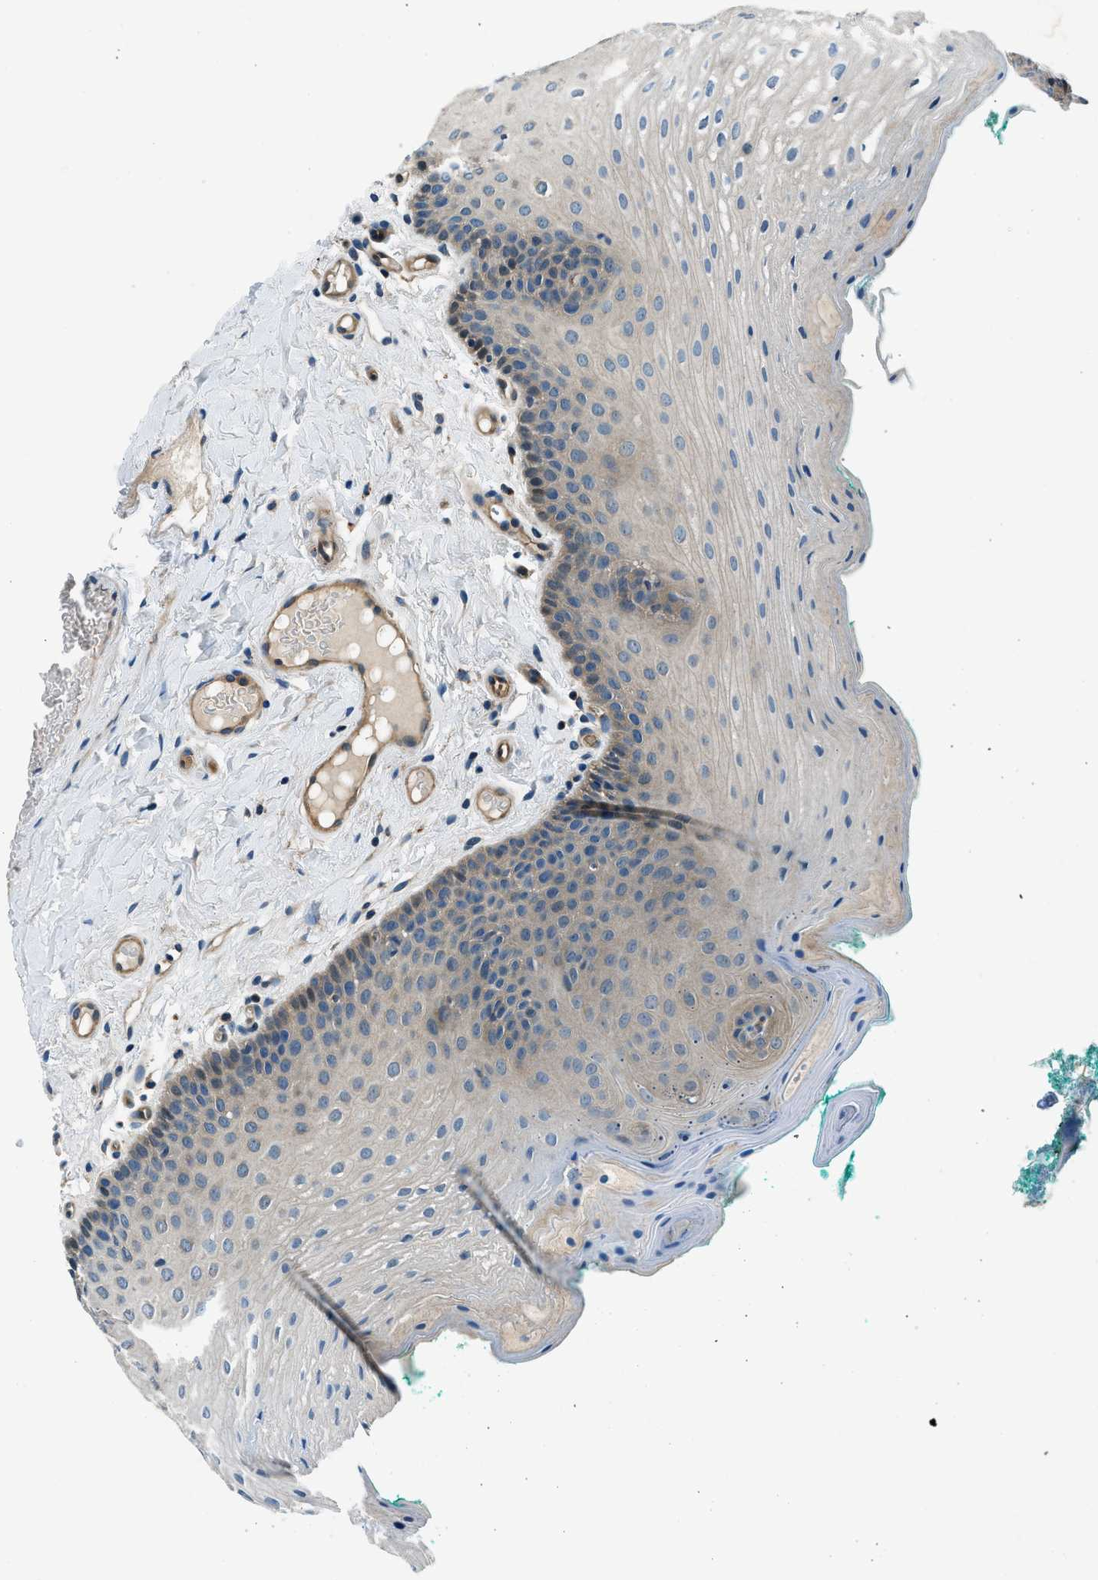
{"staining": {"intensity": "weak", "quantity": ">75%", "location": "cytoplasmic/membranous"}, "tissue": "oral mucosa", "cell_type": "Squamous epithelial cells", "image_type": "normal", "snomed": [{"axis": "morphology", "description": "Normal tissue, NOS"}, {"axis": "topography", "description": "Oral tissue"}], "caption": "A high-resolution histopathology image shows IHC staining of benign oral mucosa, which demonstrates weak cytoplasmic/membranous positivity in about >75% of squamous epithelial cells.", "gene": "SLC19A2", "patient": {"sex": "male", "age": 58}}